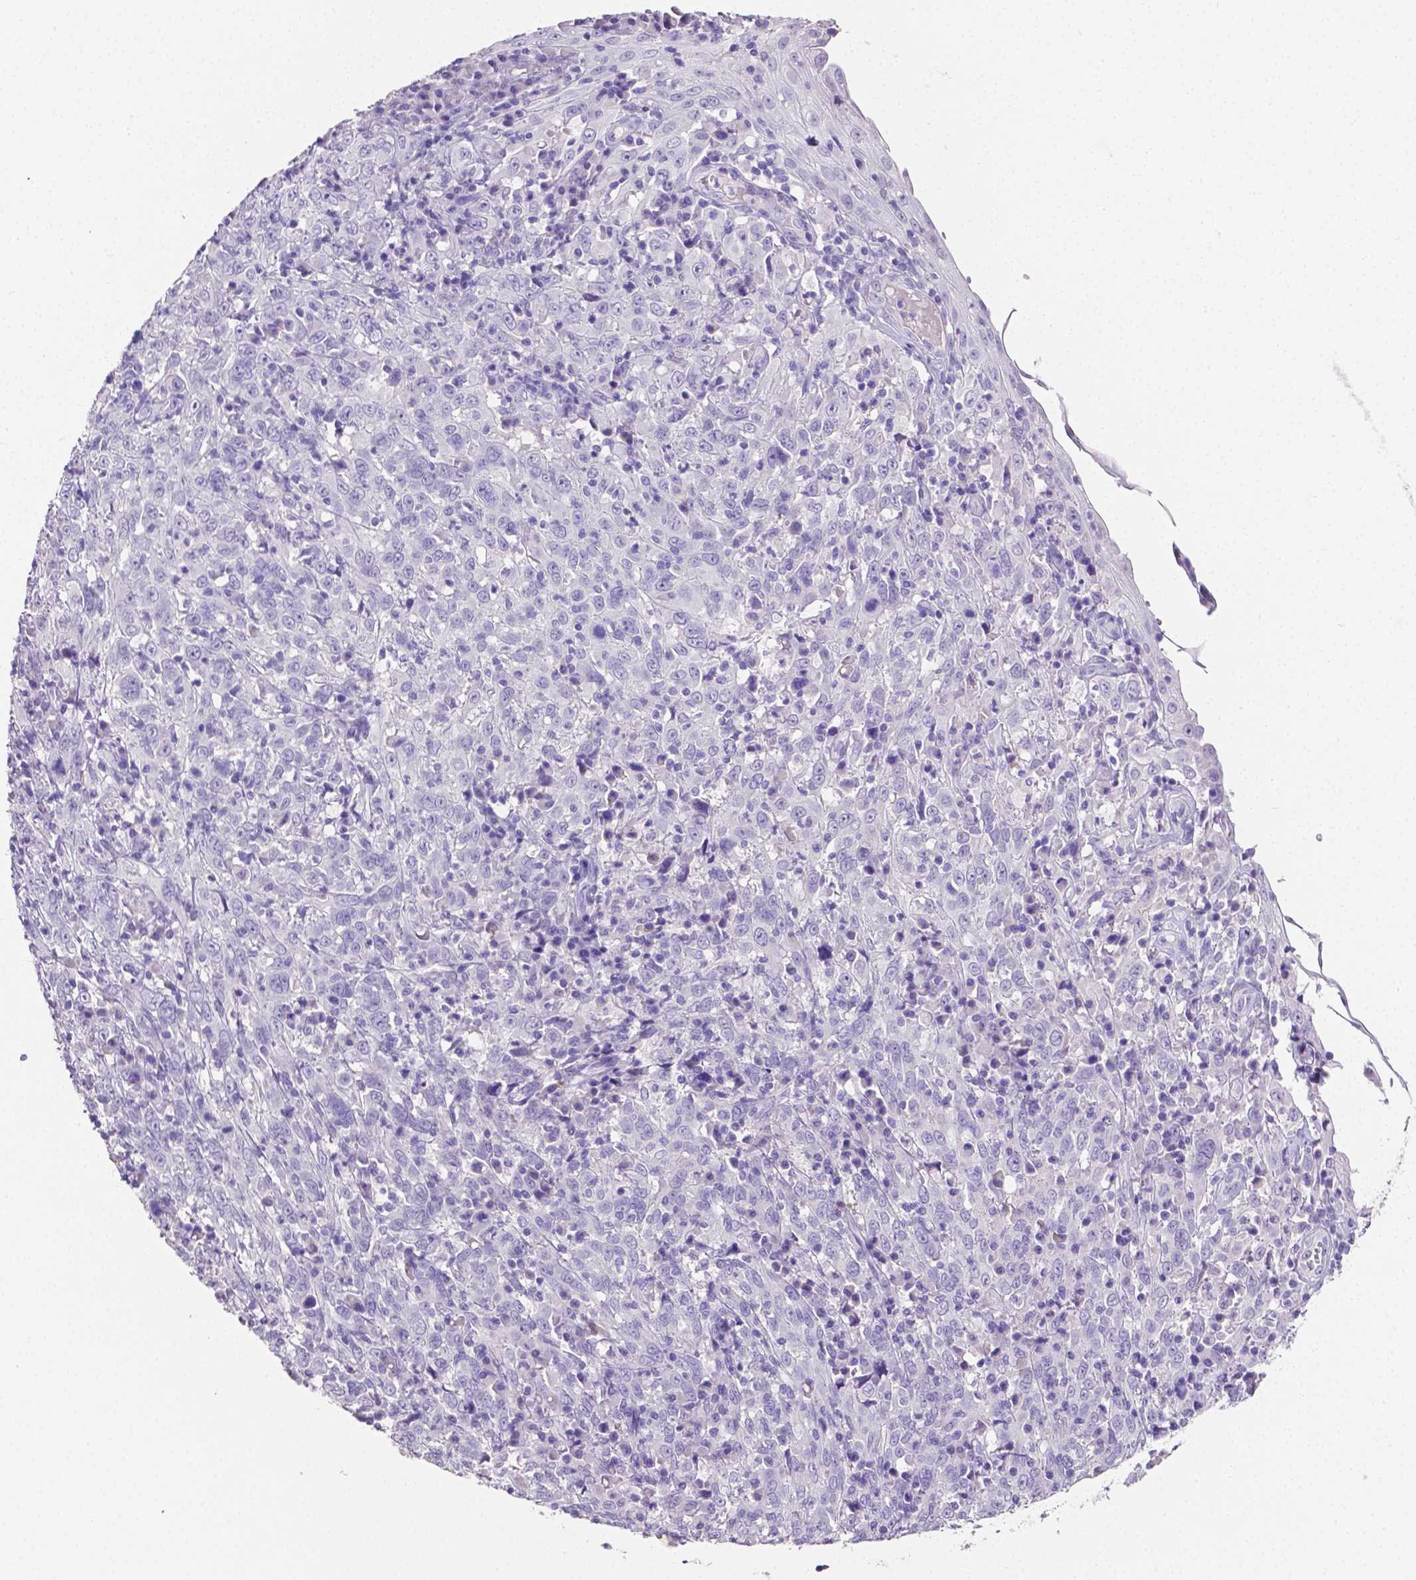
{"staining": {"intensity": "negative", "quantity": "none", "location": "none"}, "tissue": "cervical cancer", "cell_type": "Tumor cells", "image_type": "cancer", "snomed": [{"axis": "morphology", "description": "Squamous cell carcinoma, NOS"}, {"axis": "topography", "description": "Cervix"}], "caption": "Immunohistochemical staining of human cervical cancer (squamous cell carcinoma) exhibits no significant expression in tumor cells. (Brightfield microscopy of DAB (3,3'-diaminobenzidine) immunohistochemistry at high magnification).", "gene": "SLC22A2", "patient": {"sex": "female", "age": 46}}